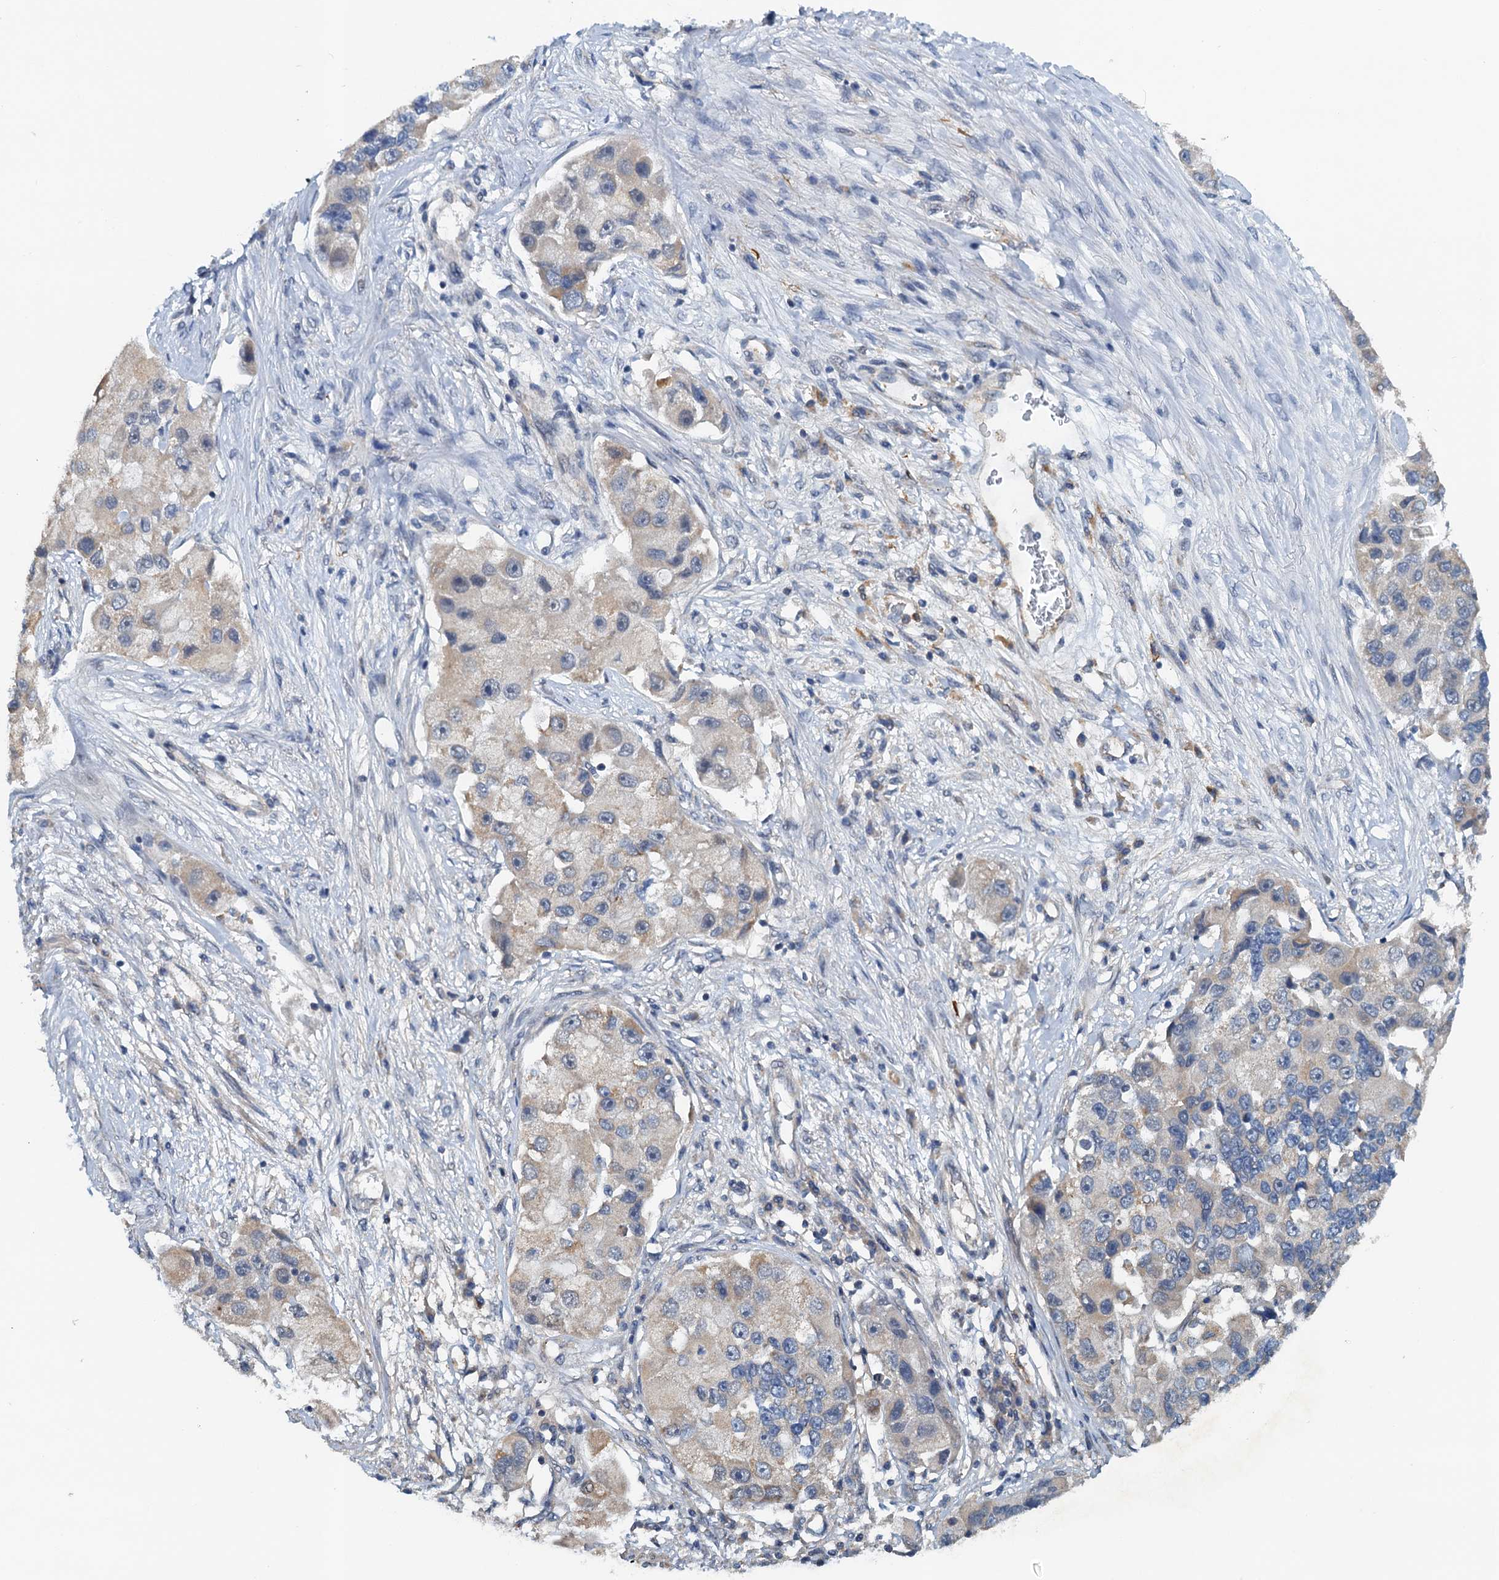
{"staining": {"intensity": "weak", "quantity": "<25%", "location": "cytoplasmic/membranous"}, "tissue": "lung cancer", "cell_type": "Tumor cells", "image_type": "cancer", "snomed": [{"axis": "morphology", "description": "Adenocarcinoma, NOS"}, {"axis": "topography", "description": "Lung"}], "caption": "IHC photomicrograph of human lung adenocarcinoma stained for a protein (brown), which reveals no positivity in tumor cells.", "gene": "ZNF606", "patient": {"sex": "female", "age": 54}}